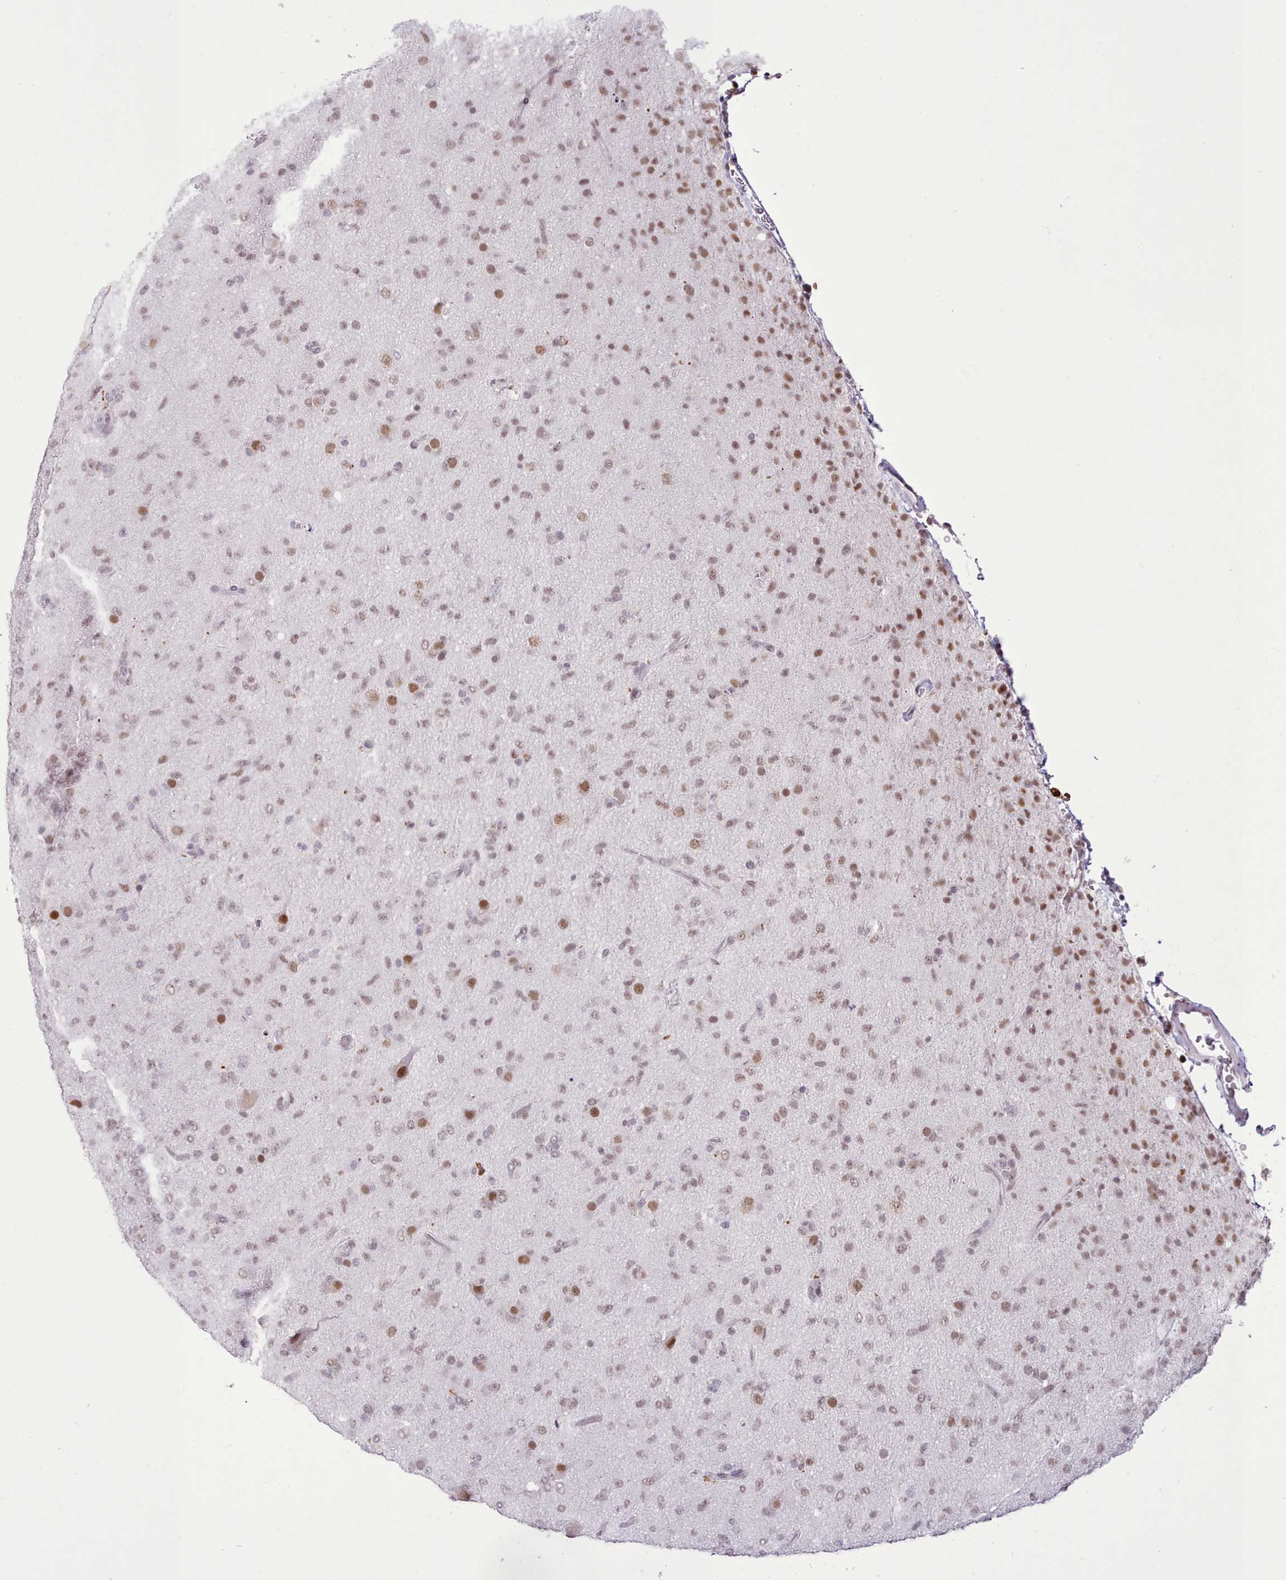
{"staining": {"intensity": "weak", "quantity": "25%-75%", "location": "nuclear"}, "tissue": "glioma", "cell_type": "Tumor cells", "image_type": "cancer", "snomed": [{"axis": "morphology", "description": "Glioma, malignant, Low grade"}, {"axis": "topography", "description": "Brain"}], "caption": "The micrograph displays immunohistochemical staining of low-grade glioma (malignant). There is weak nuclear expression is present in approximately 25%-75% of tumor cells.", "gene": "TAF15", "patient": {"sex": "male", "age": 65}}